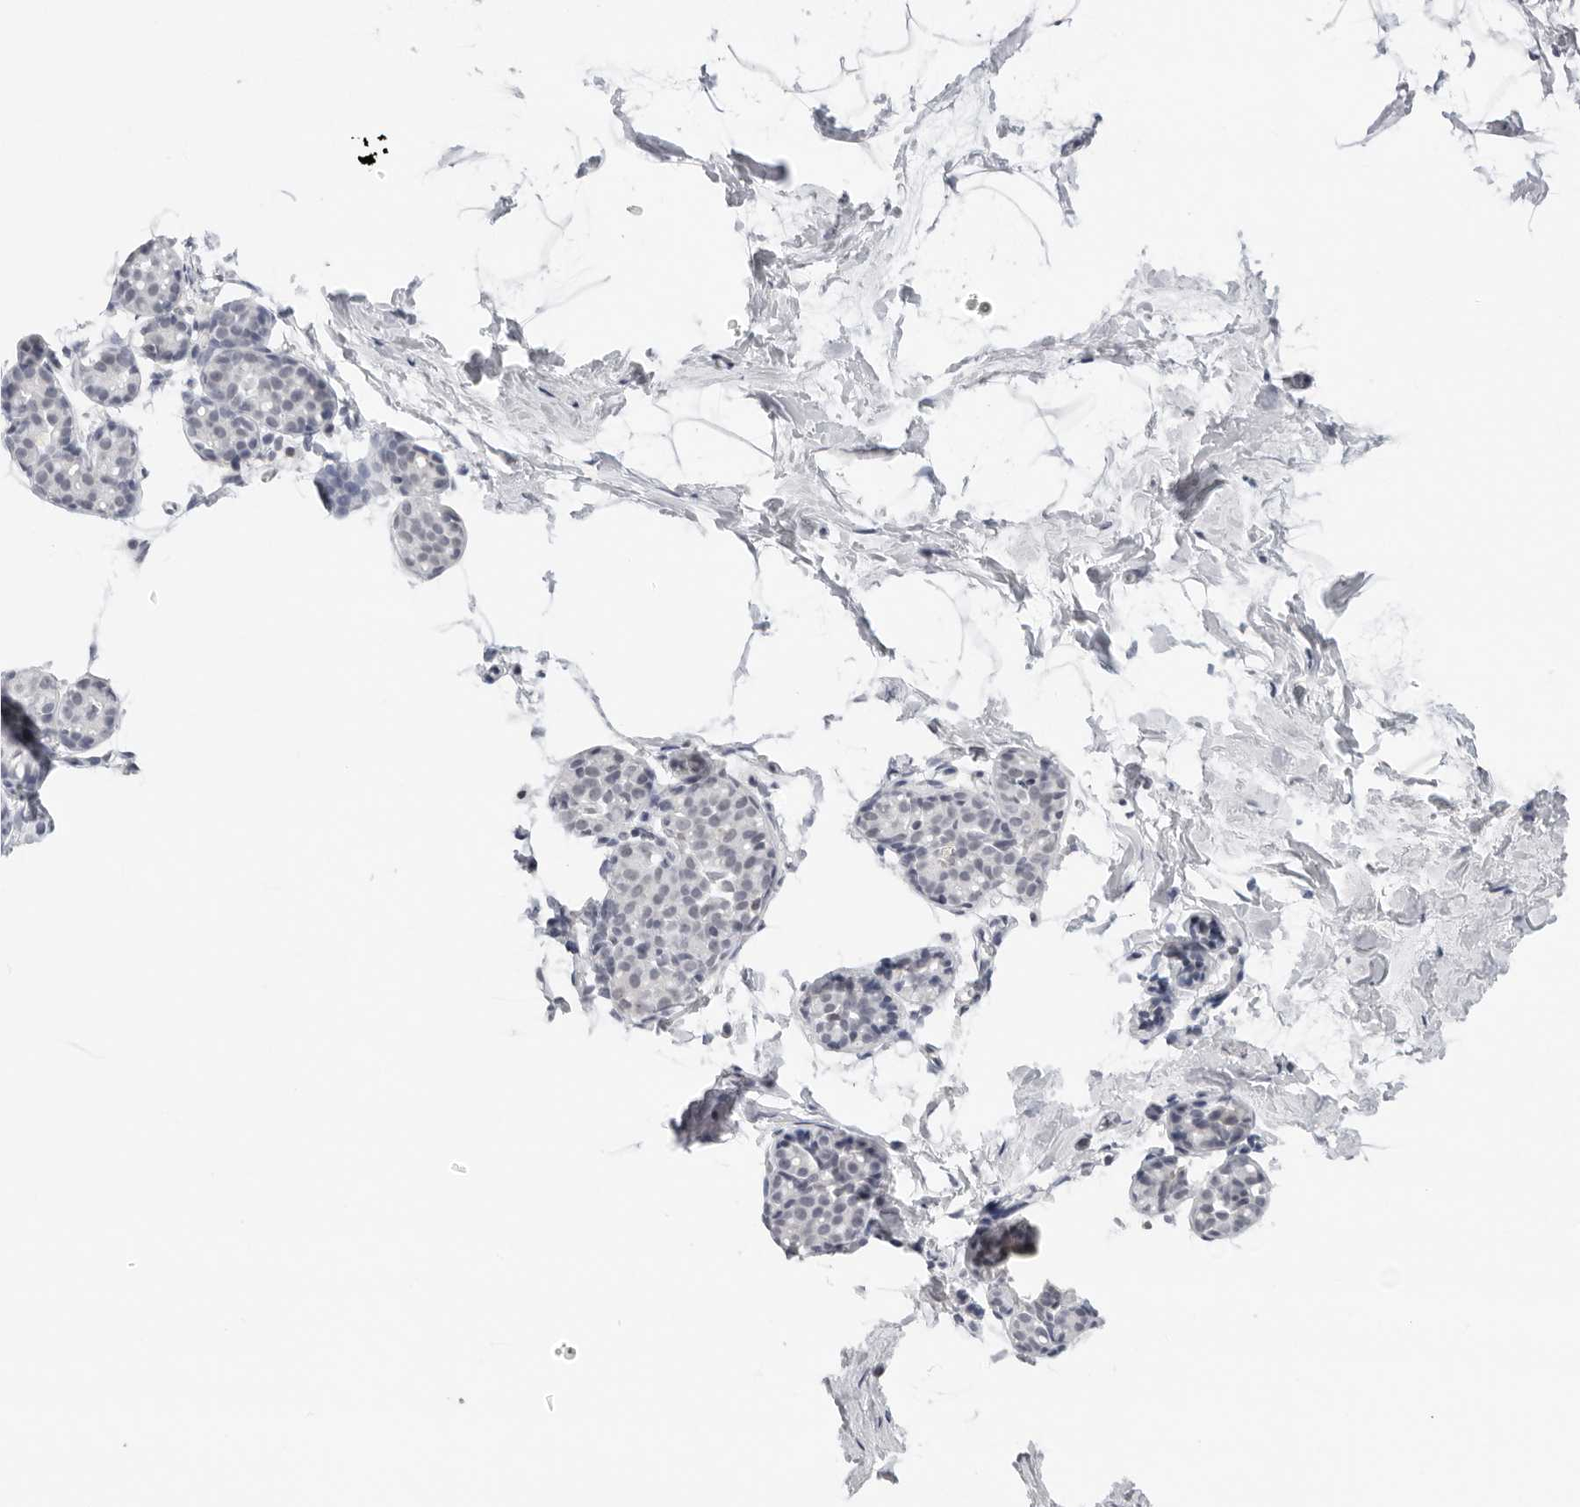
{"staining": {"intensity": "negative", "quantity": "none", "location": "none"}, "tissue": "breast", "cell_type": "Adipocytes", "image_type": "normal", "snomed": [{"axis": "morphology", "description": "Normal tissue, NOS"}, {"axis": "topography", "description": "Breast"}], "caption": "Breast was stained to show a protein in brown. There is no significant staining in adipocytes.", "gene": "FLG2", "patient": {"sex": "female", "age": 62}}